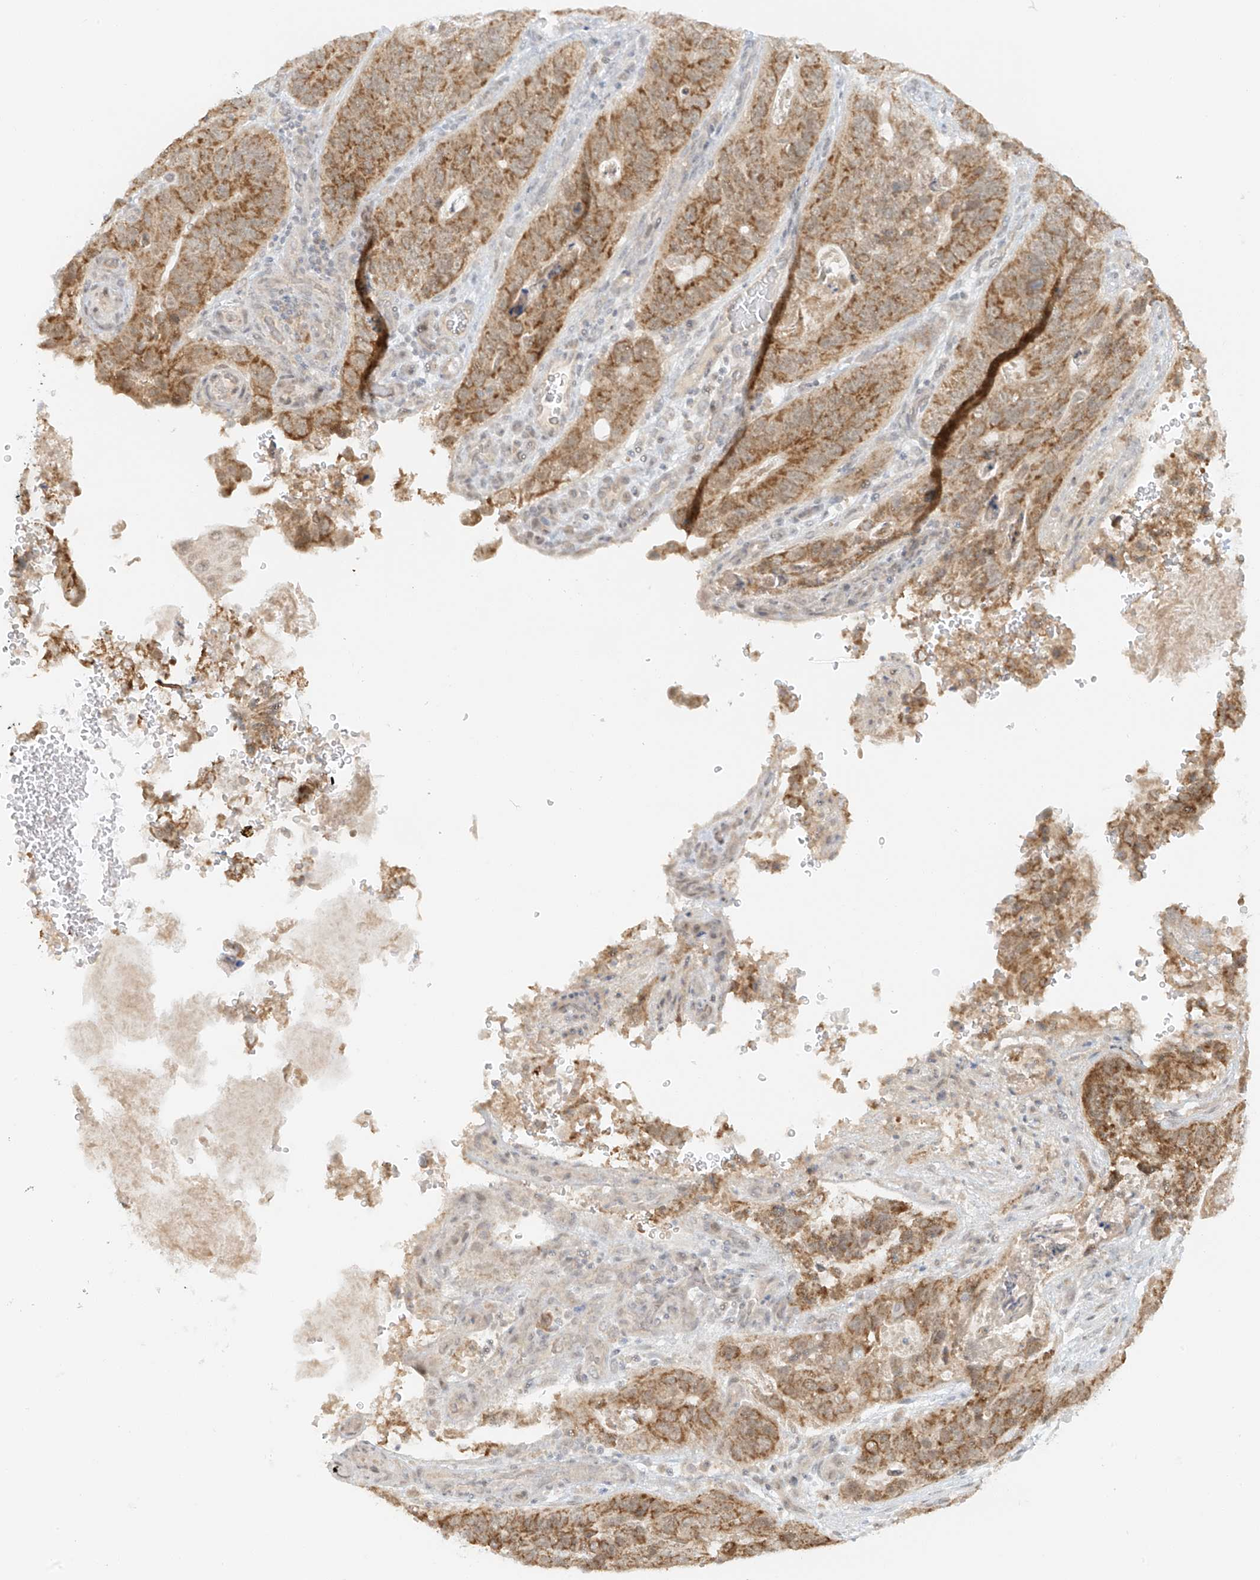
{"staining": {"intensity": "moderate", "quantity": ">75%", "location": "cytoplasmic/membranous"}, "tissue": "stomach cancer", "cell_type": "Tumor cells", "image_type": "cancer", "snomed": [{"axis": "morphology", "description": "Normal tissue, NOS"}, {"axis": "morphology", "description": "Adenocarcinoma, NOS"}, {"axis": "topography", "description": "Stomach"}], "caption": "High-power microscopy captured an immunohistochemistry photomicrograph of stomach adenocarcinoma, revealing moderate cytoplasmic/membranous expression in approximately >75% of tumor cells.", "gene": "MIPEP", "patient": {"sex": "female", "age": 89}}